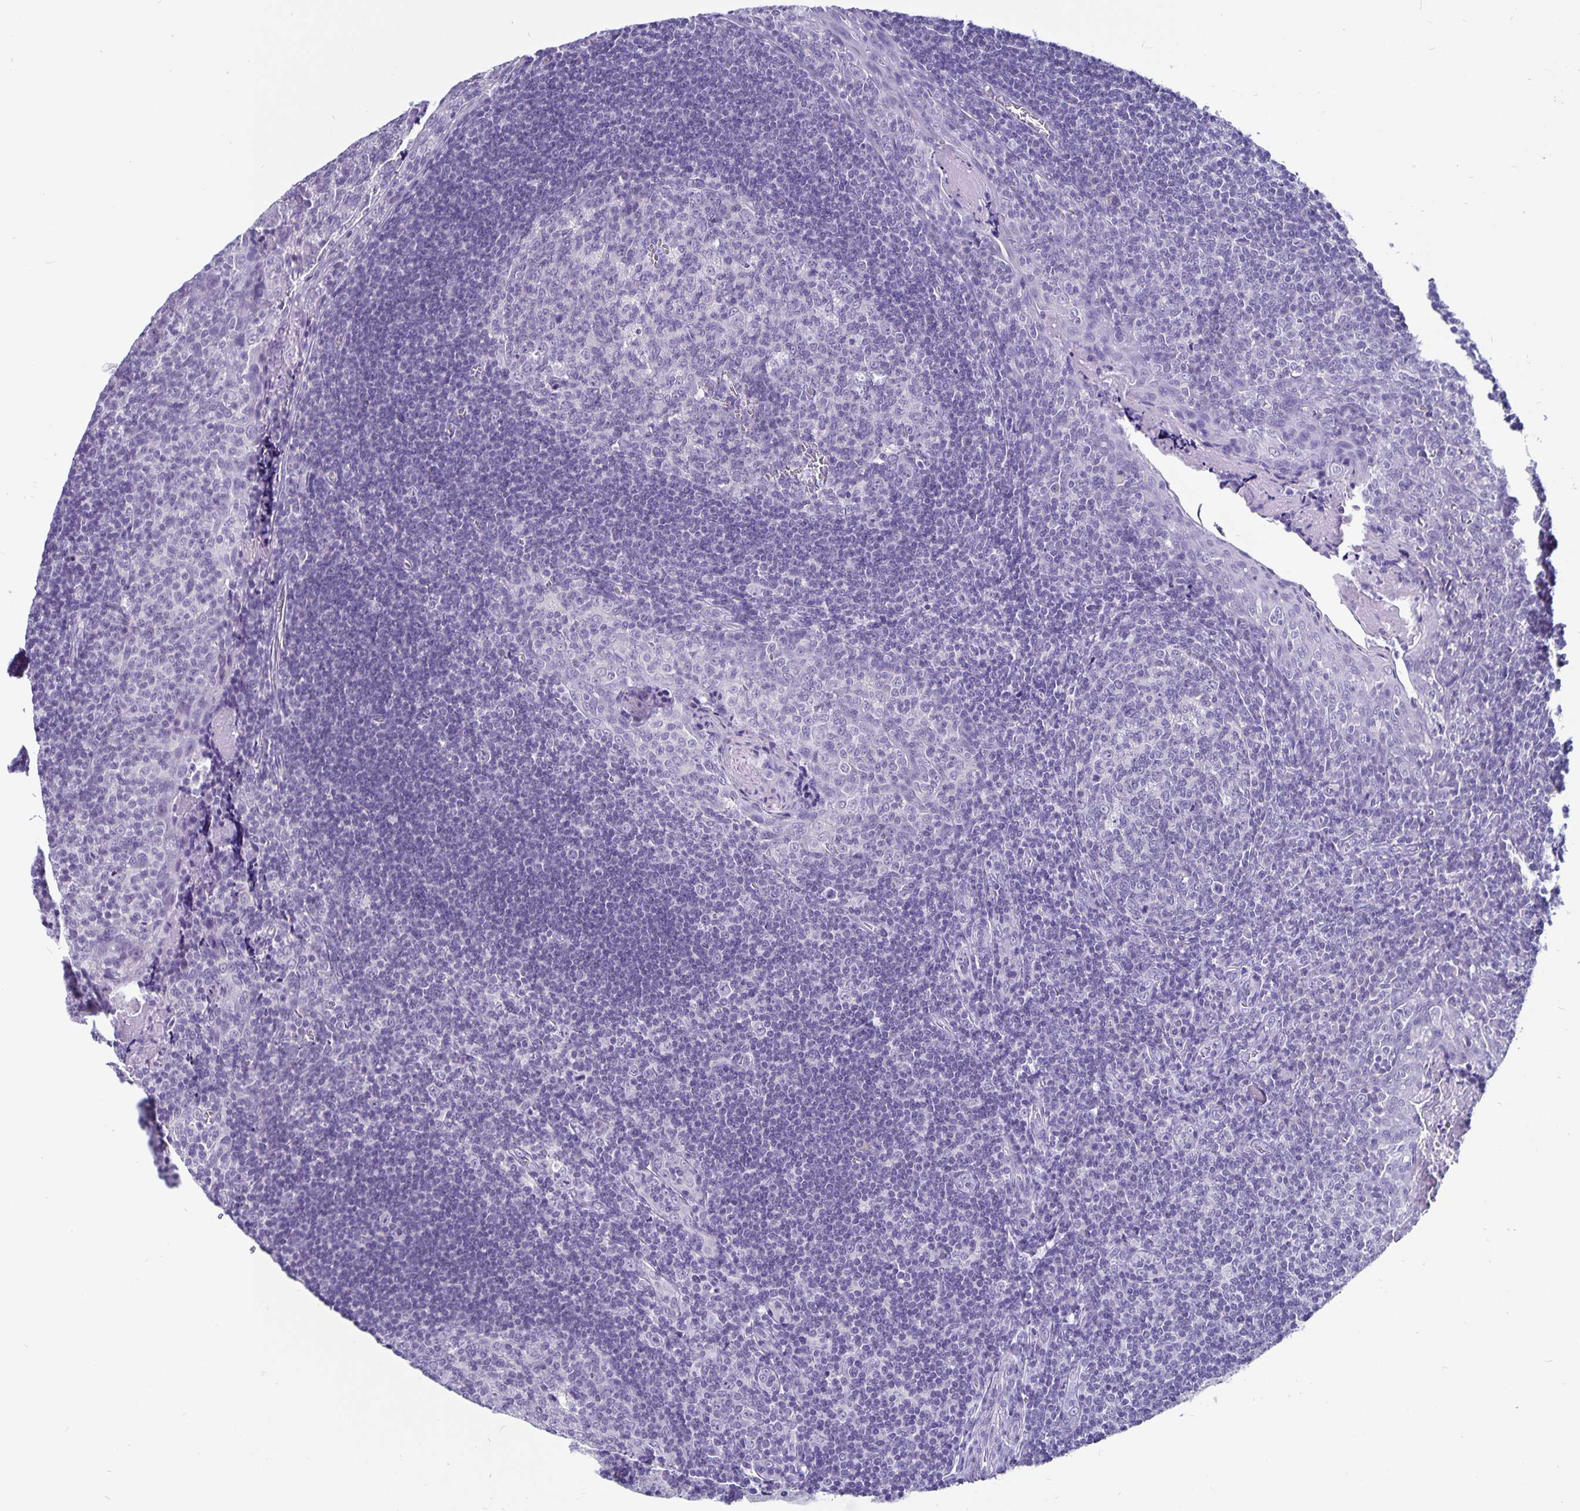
{"staining": {"intensity": "negative", "quantity": "none", "location": "none"}, "tissue": "tonsil", "cell_type": "Germinal center cells", "image_type": "normal", "snomed": [{"axis": "morphology", "description": "Normal tissue, NOS"}, {"axis": "morphology", "description": "Inflammation, NOS"}, {"axis": "topography", "description": "Tonsil"}], "caption": "Immunohistochemistry (IHC) micrograph of unremarkable tonsil stained for a protein (brown), which displays no staining in germinal center cells.", "gene": "ODF3B", "patient": {"sex": "female", "age": 31}}